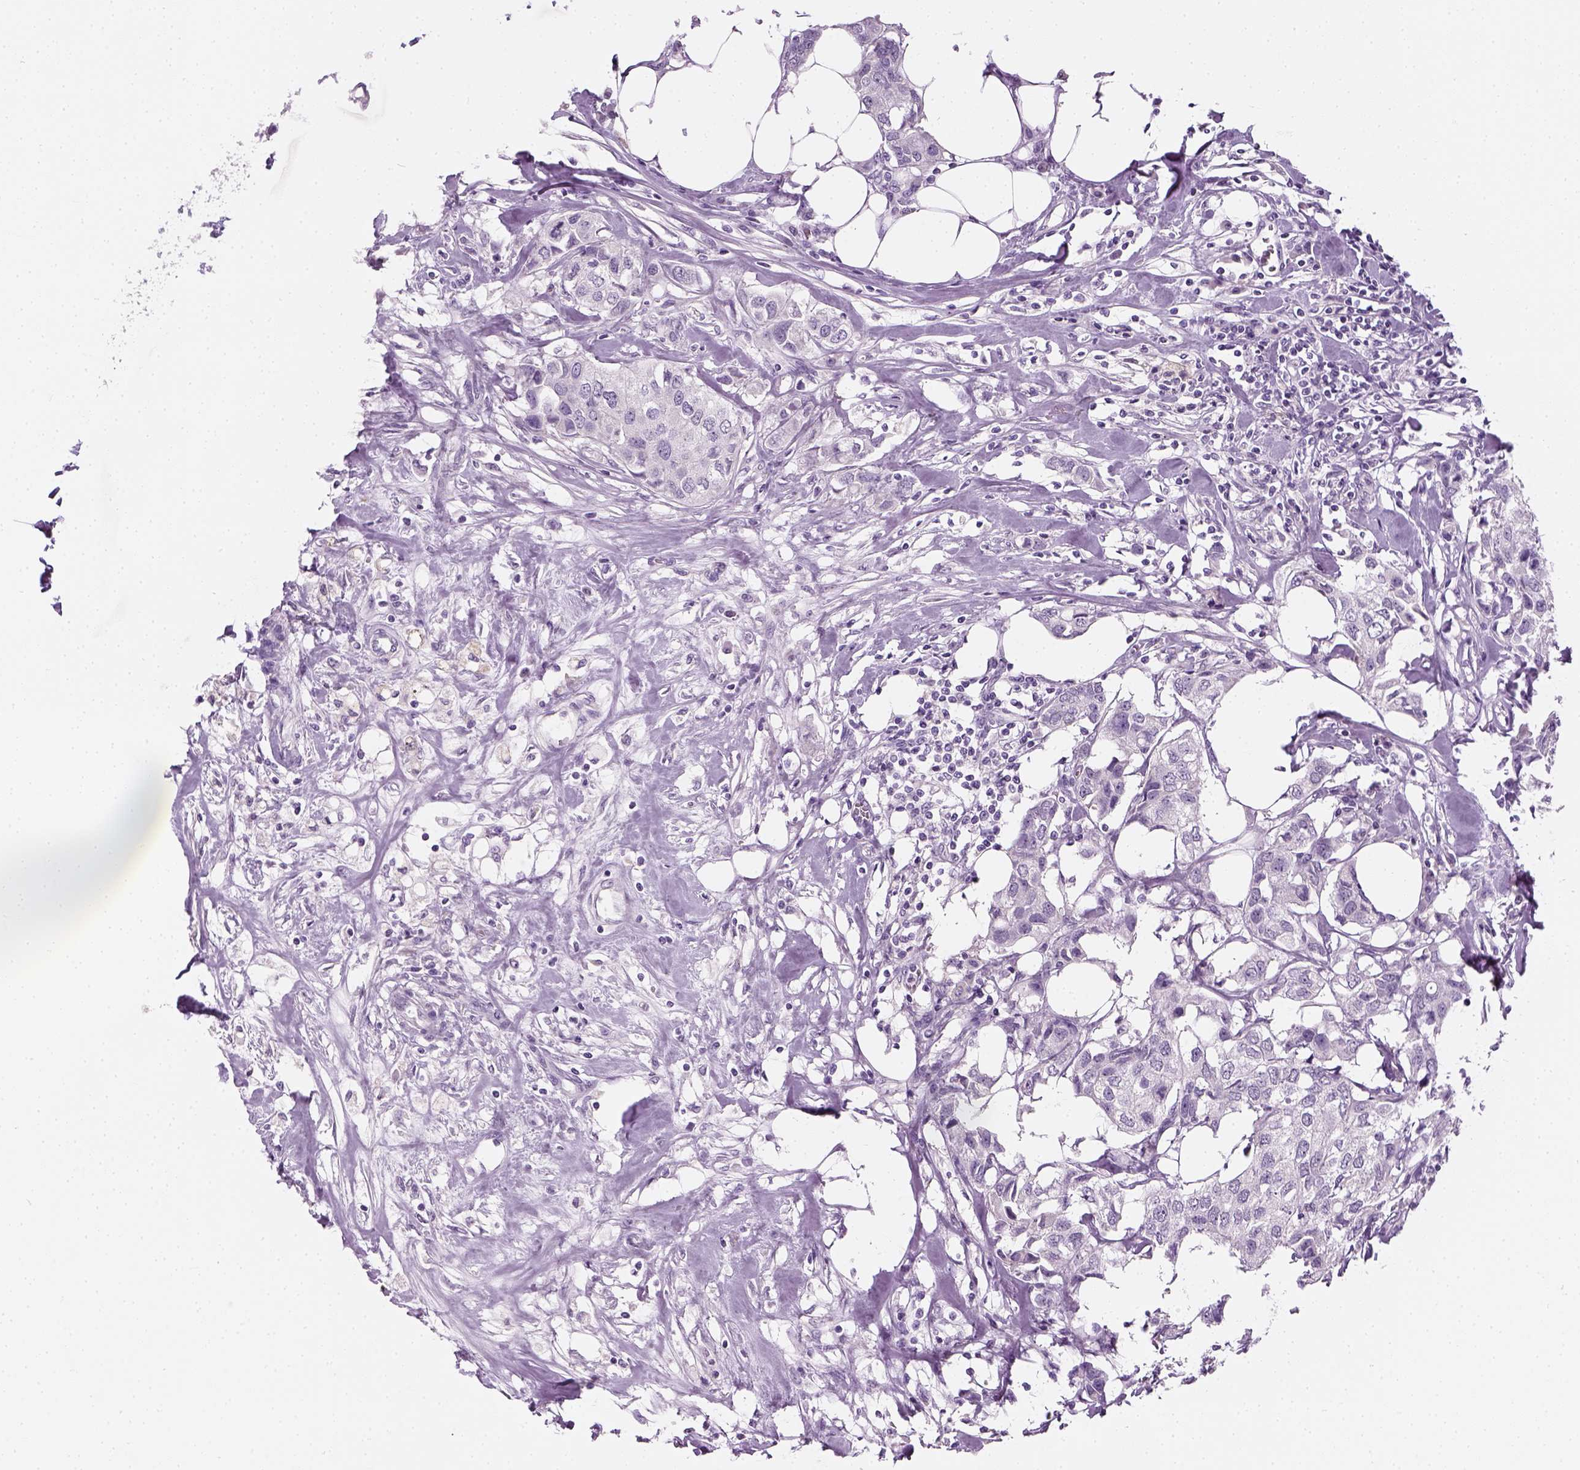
{"staining": {"intensity": "negative", "quantity": "none", "location": "none"}, "tissue": "breast cancer", "cell_type": "Tumor cells", "image_type": "cancer", "snomed": [{"axis": "morphology", "description": "Duct carcinoma"}, {"axis": "topography", "description": "Breast"}], "caption": "Immunohistochemistry image of human breast cancer stained for a protein (brown), which exhibits no staining in tumor cells. (IHC, brightfield microscopy, high magnification).", "gene": "TH", "patient": {"sex": "female", "age": 80}}